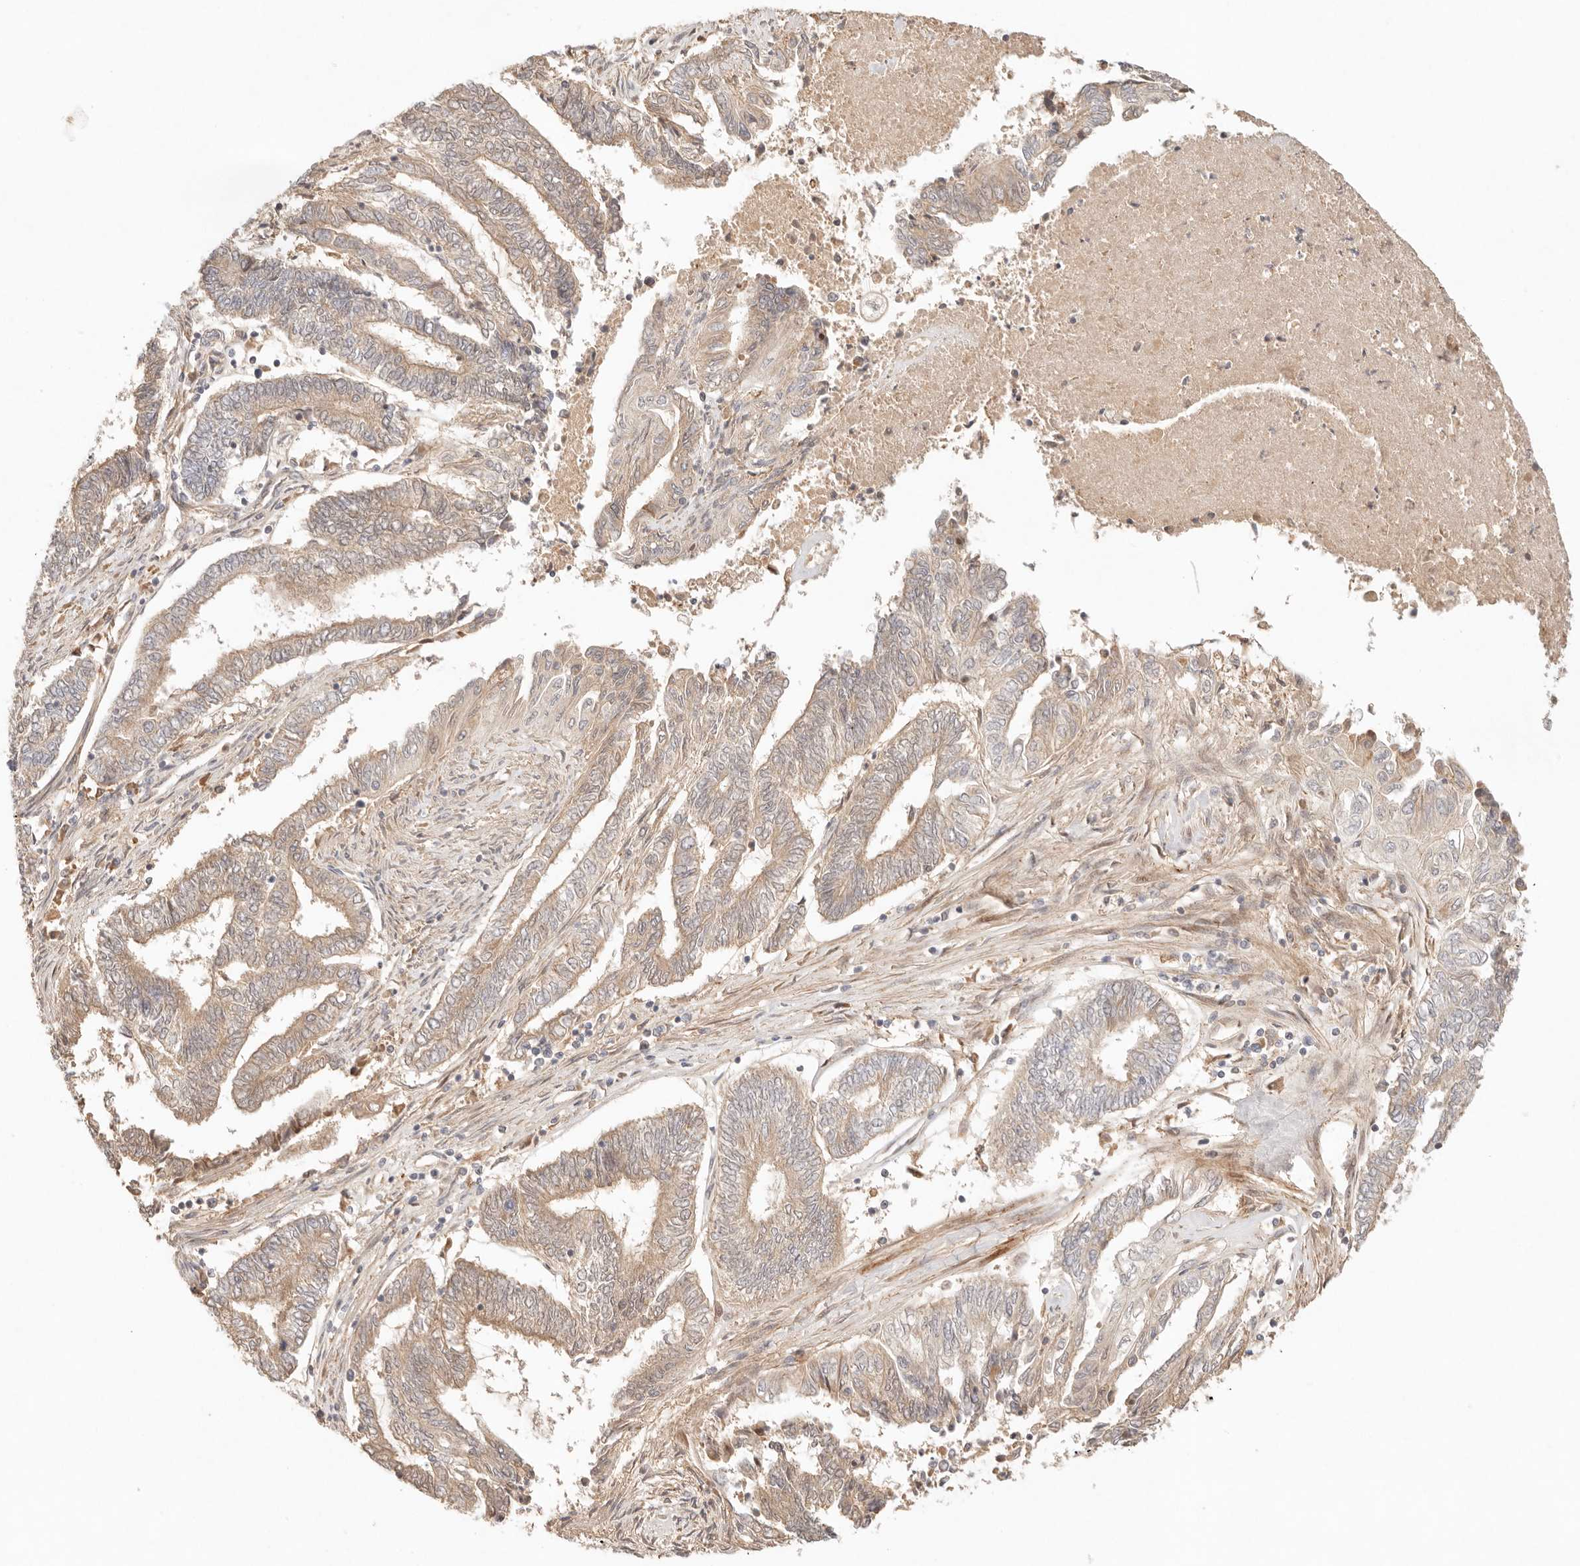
{"staining": {"intensity": "weak", "quantity": ">75%", "location": "cytoplasmic/membranous"}, "tissue": "endometrial cancer", "cell_type": "Tumor cells", "image_type": "cancer", "snomed": [{"axis": "morphology", "description": "Adenocarcinoma, NOS"}, {"axis": "topography", "description": "Uterus"}, {"axis": "topography", "description": "Endometrium"}], "caption": "Brown immunohistochemical staining in endometrial cancer (adenocarcinoma) displays weak cytoplasmic/membranous expression in about >75% of tumor cells.", "gene": "PHLDA3", "patient": {"sex": "female", "age": 70}}